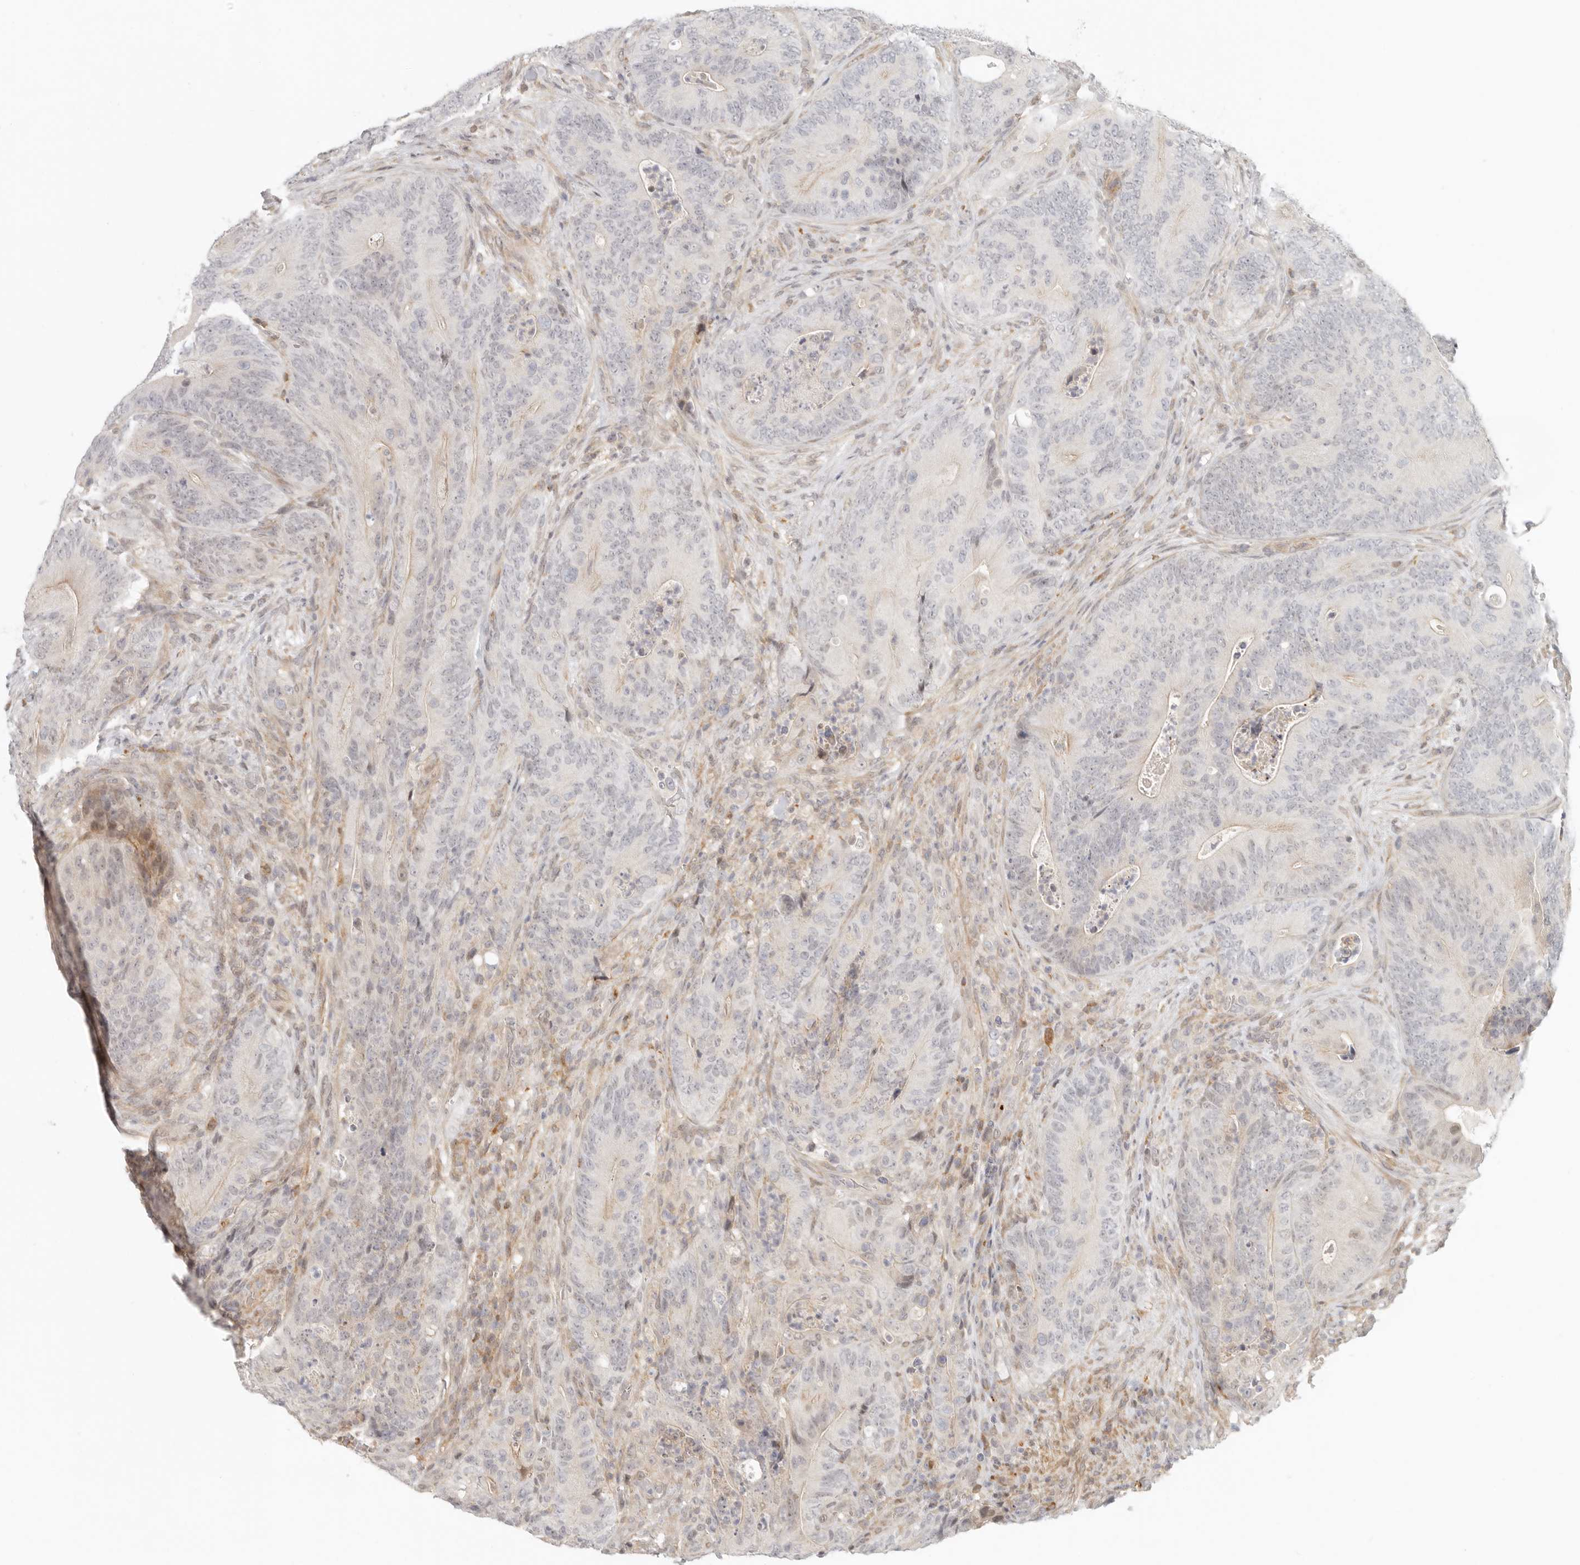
{"staining": {"intensity": "weak", "quantity": "<25%", "location": "nuclear"}, "tissue": "colorectal cancer", "cell_type": "Tumor cells", "image_type": "cancer", "snomed": [{"axis": "morphology", "description": "Normal tissue, NOS"}, {"axis": "topography", "description": "Colon"}], "caption": "Immunohistochemistry photomicrograph of colorectal cancer stained for a protein (brown), which shows no staining in tumor cells.", "gene": "AHDC1", "patient": {"sex": "female", "age": 82}}